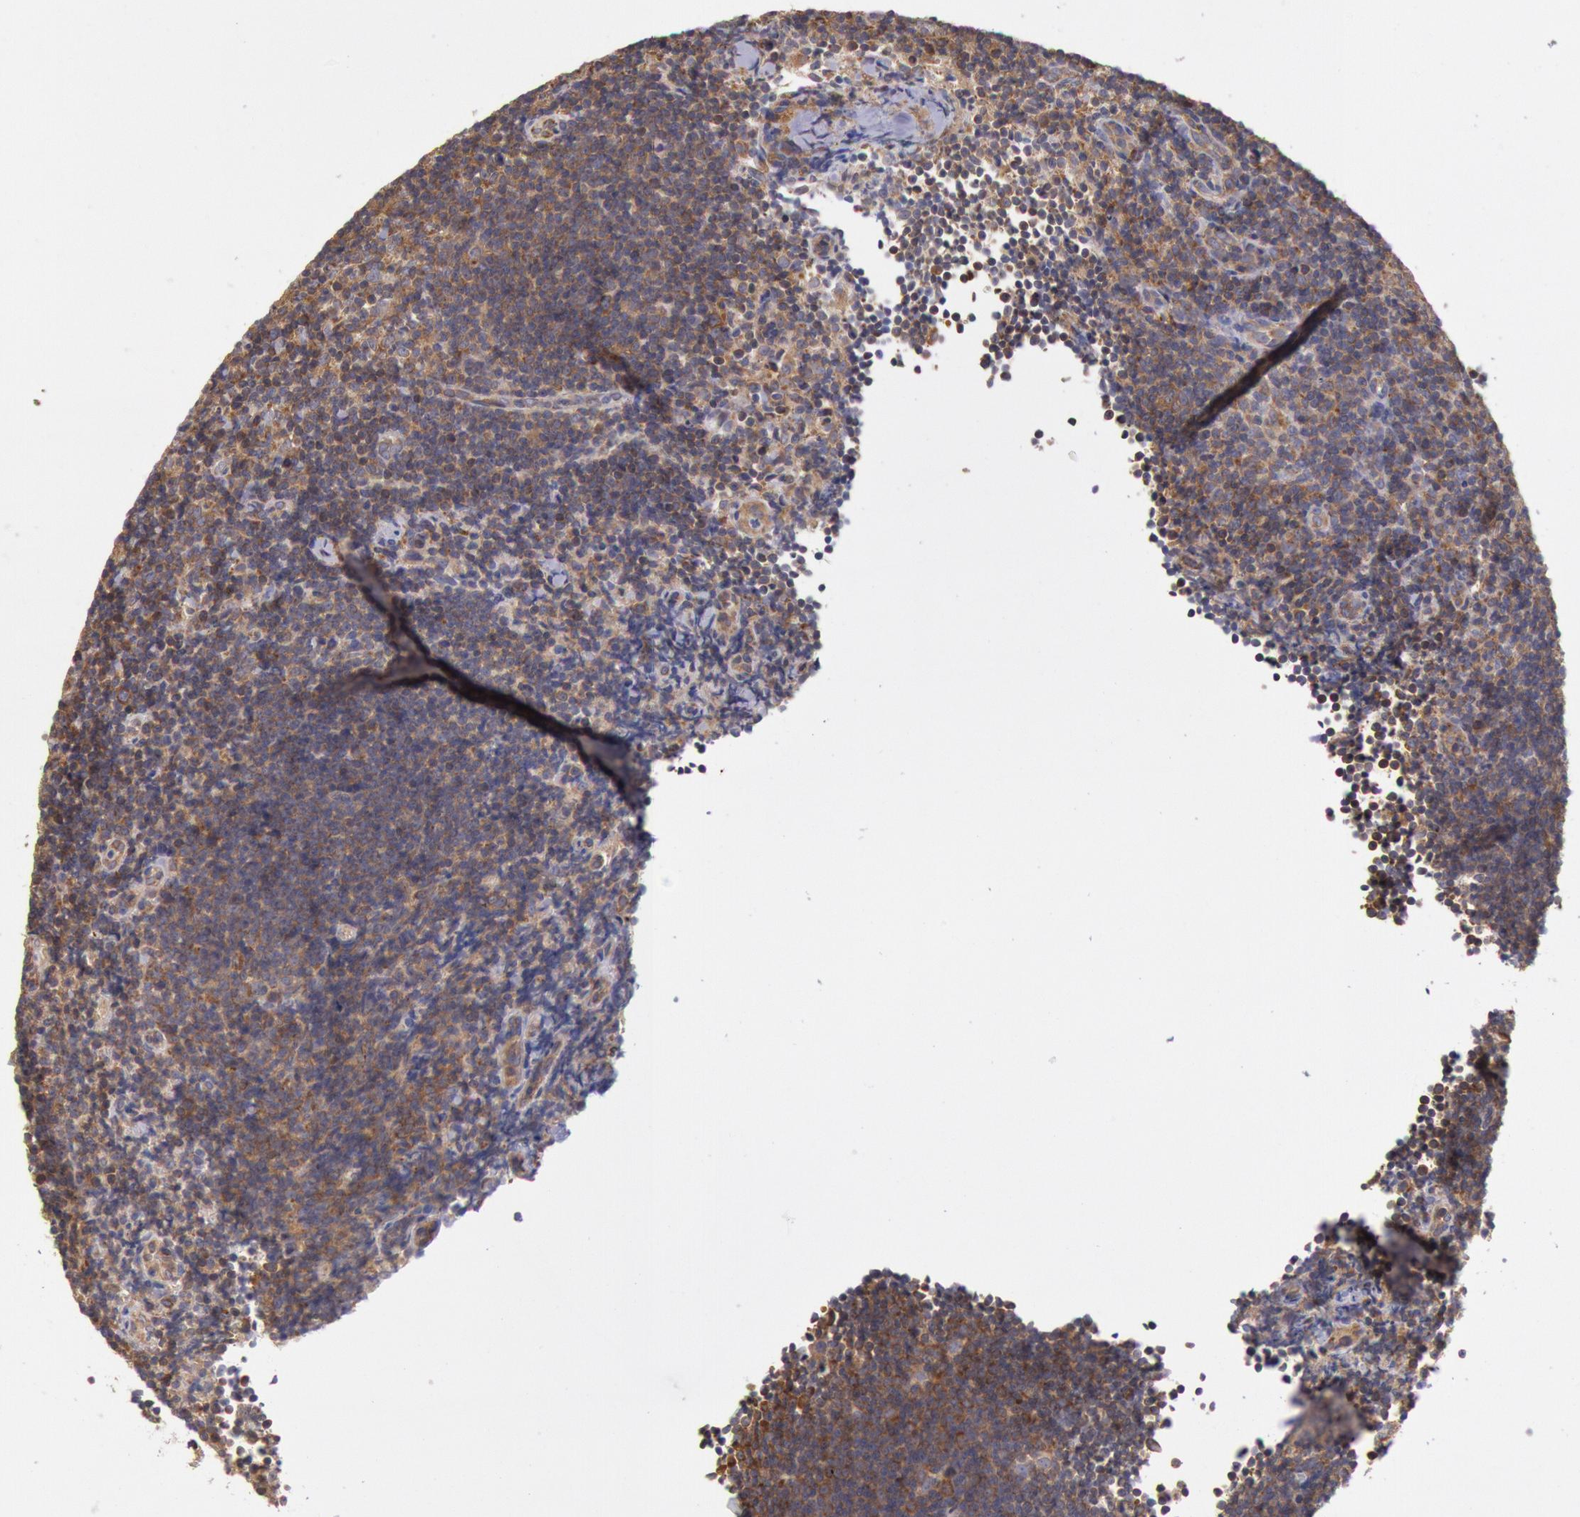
{"staining": {"intensity": "moderate", "quantity": ">75%", "location": "cytoplasmic/membranous"}, "tissue": "lymphoma", "cell_type": "Tumor cells", "image_type": "cancer", "snomed": [{"axis": "morphology", "description": "Malignant lymphoma, non-Hodgkin's type, Low grade"}, {"axis": "topography", "description": "Lymph node"}], "caption": "Protein staining of lymphoma tissue demonstrates moderate cytoplasmic/membranous expression in about >75% of tumor cells.", "gene": "DRG1", "patient": {"sex": "male", "age": 49}}